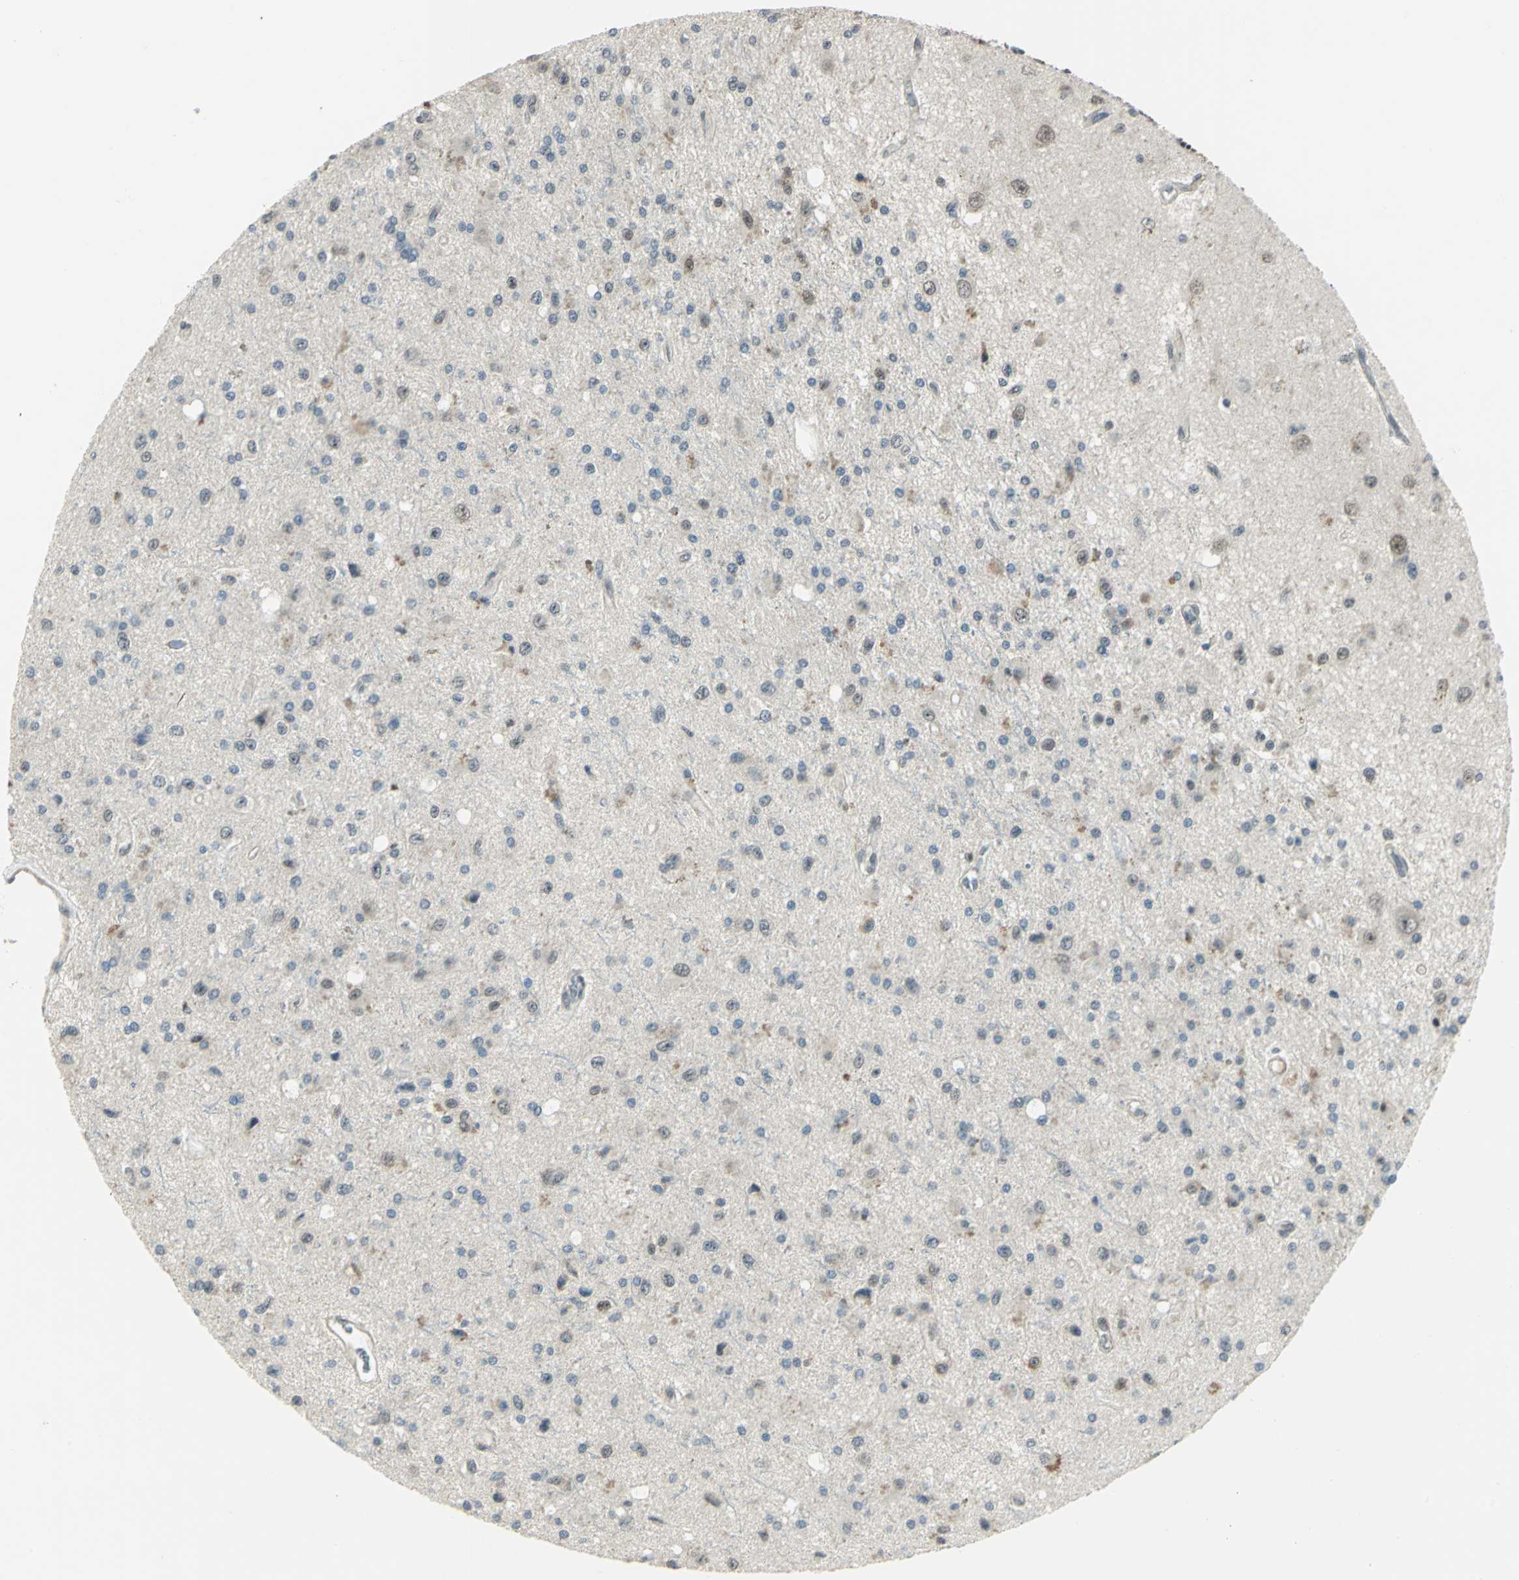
{"staining": {"intensity": "weak", "quantity": "<25%", "location": "cytoplasmic/membranous,nuclear"}, "tissue": "glioma", "cell_type": "Tumor cells", "image_type": "cancer", "snomed": [{"axis": "morphology", "description": "Glioma, malignant, Low grade"}, {"axis": "topography", "description": "Brain"}], "caption": "This image is of glioma stained with immunohistochemistry (IHC) to label a protein in brown with the nuclei are counter-stained blue. There is no expression in tumor cells.", "gene": "MTA1", "patient": {"sex": "male", "age": 58}}